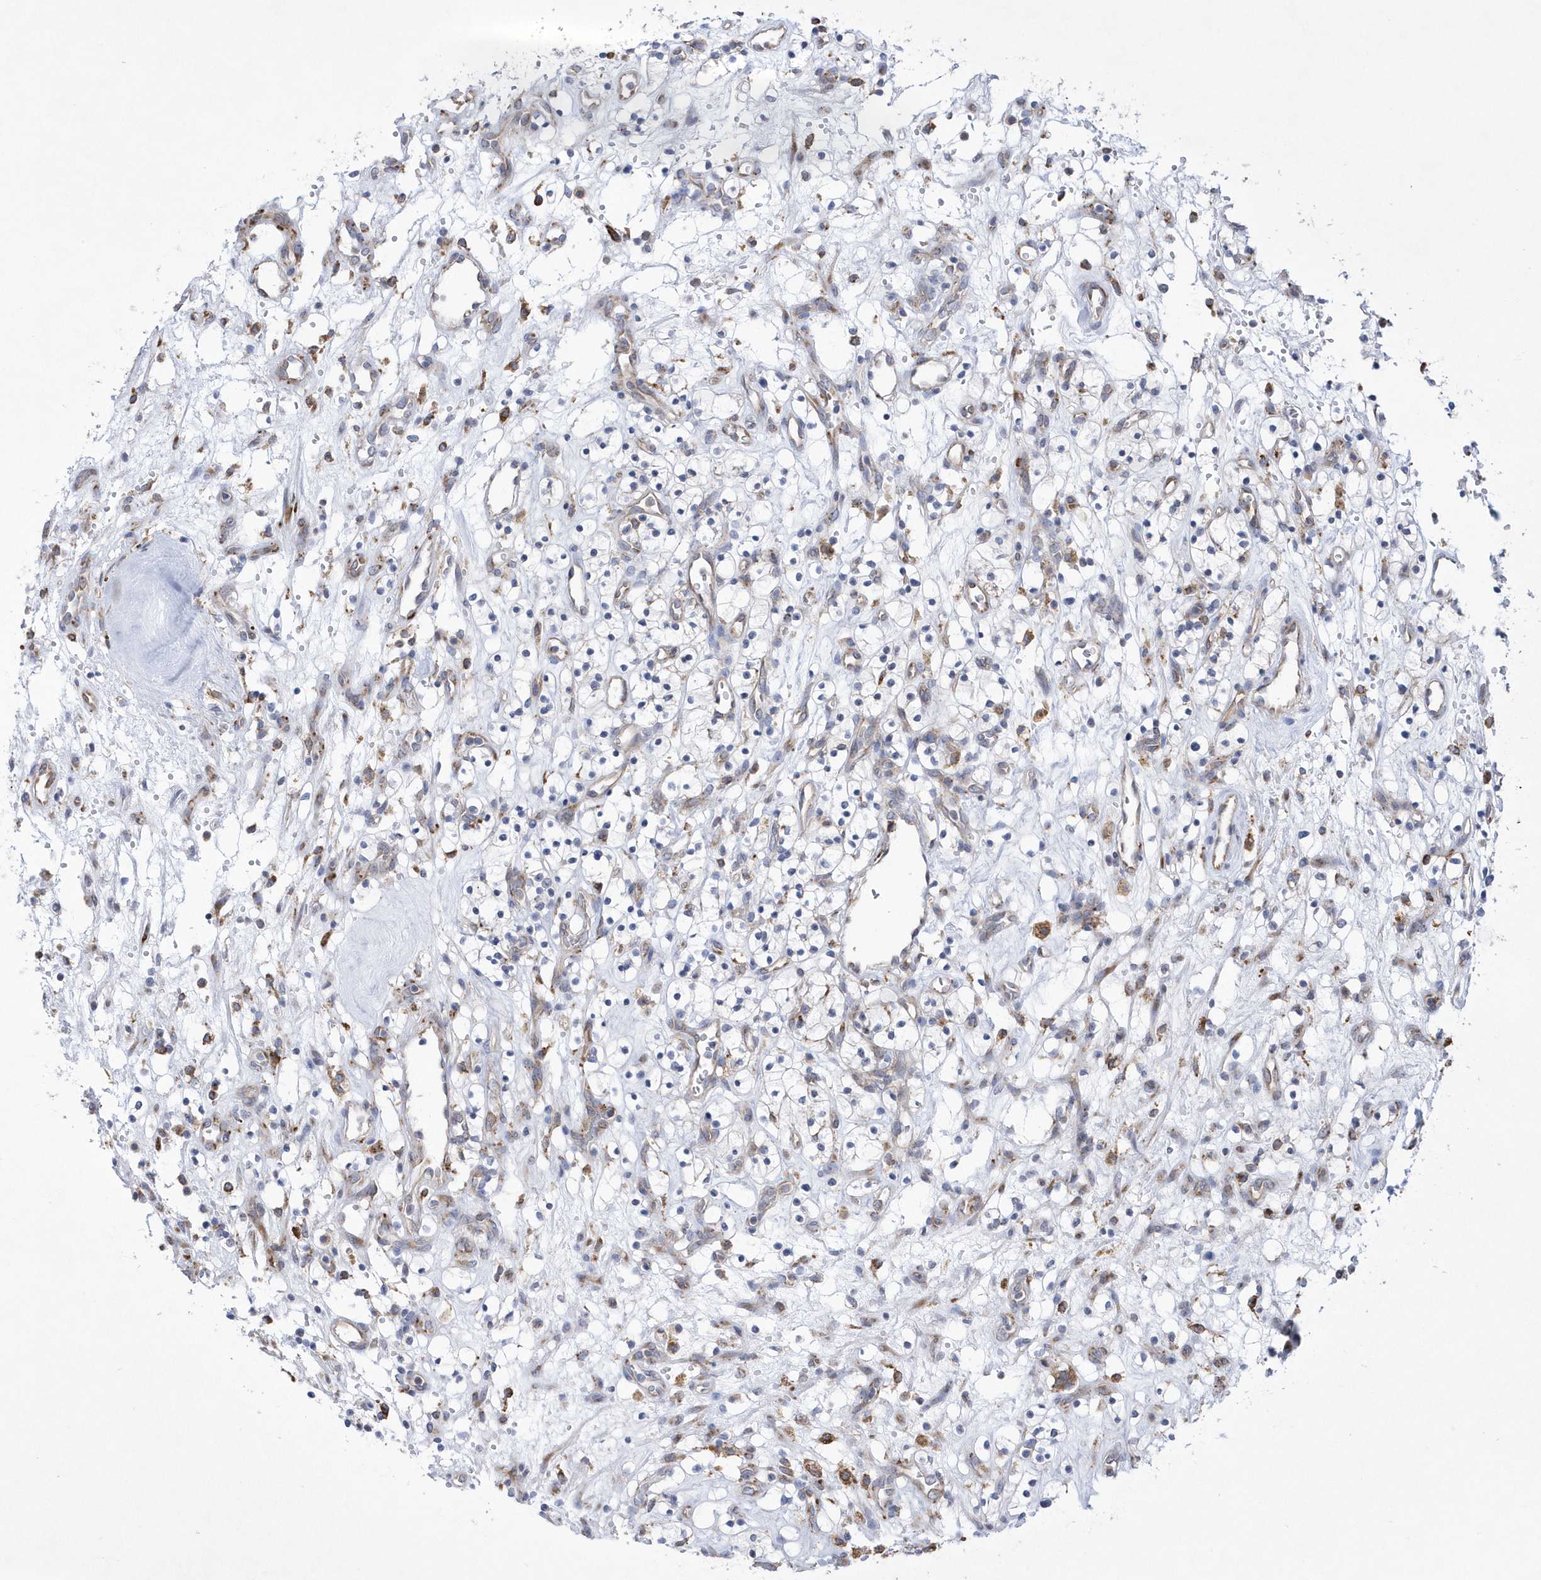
{"staining": {"intensity": "negative", "quantity": "none", "location": "none"}, "tissue": "renal cancer", "cell_type": "Tumor cells", "image_type": "cancer", "snomed": [{"axis": "morphology", "description": "Adenocarcinoma, NOS"}, {"axis": "topography", "description": "Kidney"}], "caption": "Immunohistochemistry image of human adenocarcinoma (renal) stained for a protein (brown), which demonstrates no expression in tumor cells.", "gene": "MED31", "patient": {"sex": "female", "age": 57}}